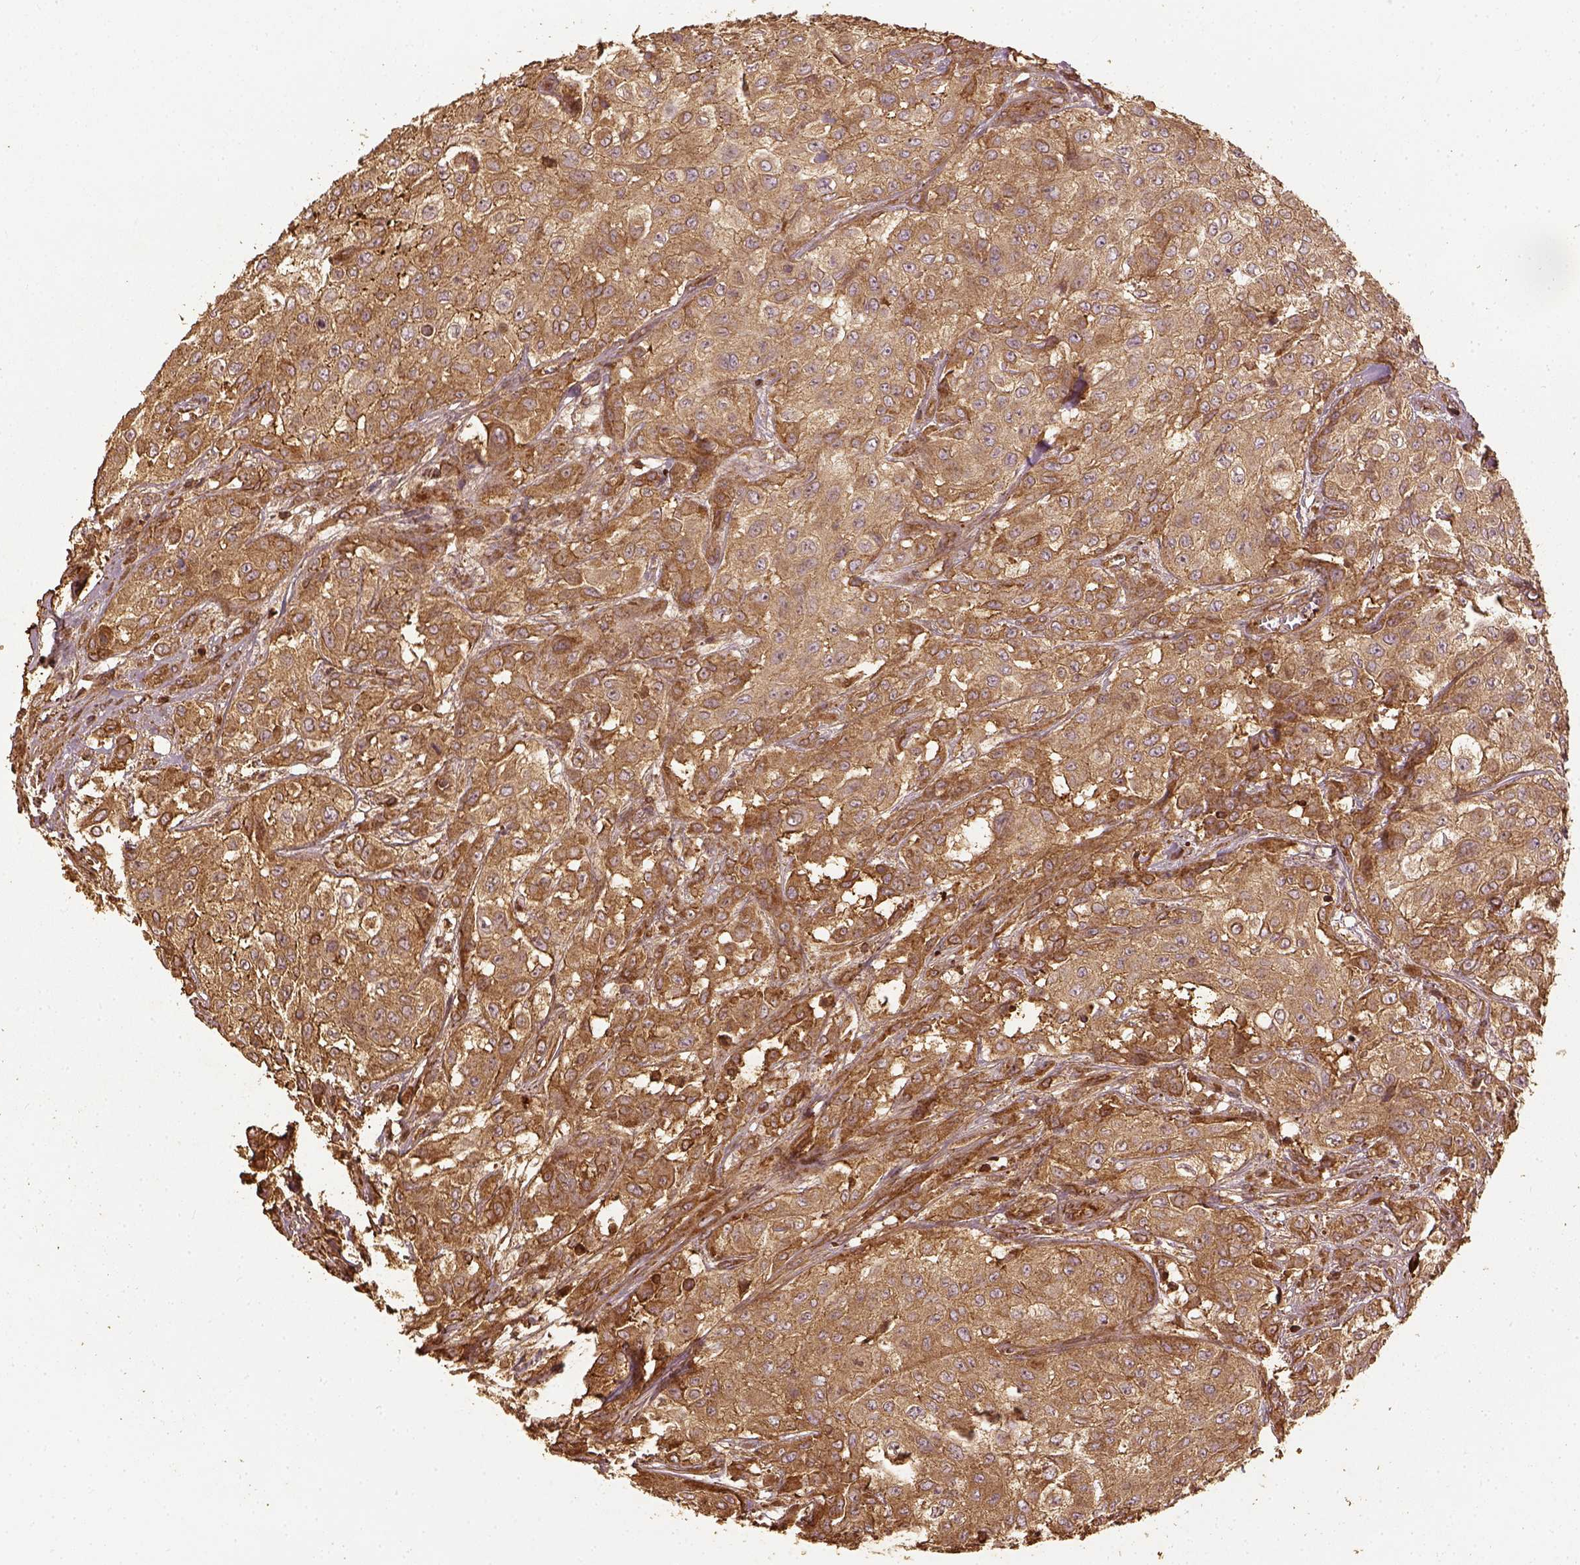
{"staining": {"intensity": "strong", "quantity": ">75%", "location": "cytoplasmic/membranous"}, "tissue": "urothelial cancer", "cell_type": "Tumor cells", "image_type": "cancer", "snomed": [{"axis": "morphology", "description": "Urothelial carcinoma, High grade"}, {"axis": "topography", "description": "Urinary bladder"}], "caption": "This photomicrograph reveals immunohistochemistry staining of urothelial carcinoma (high-grade), with high strong cytoplasmic/membranous expression in approximately >75% of tumor cells.", "gene": "VEGFA", "patient": {"sex": "male", "age": 57}}